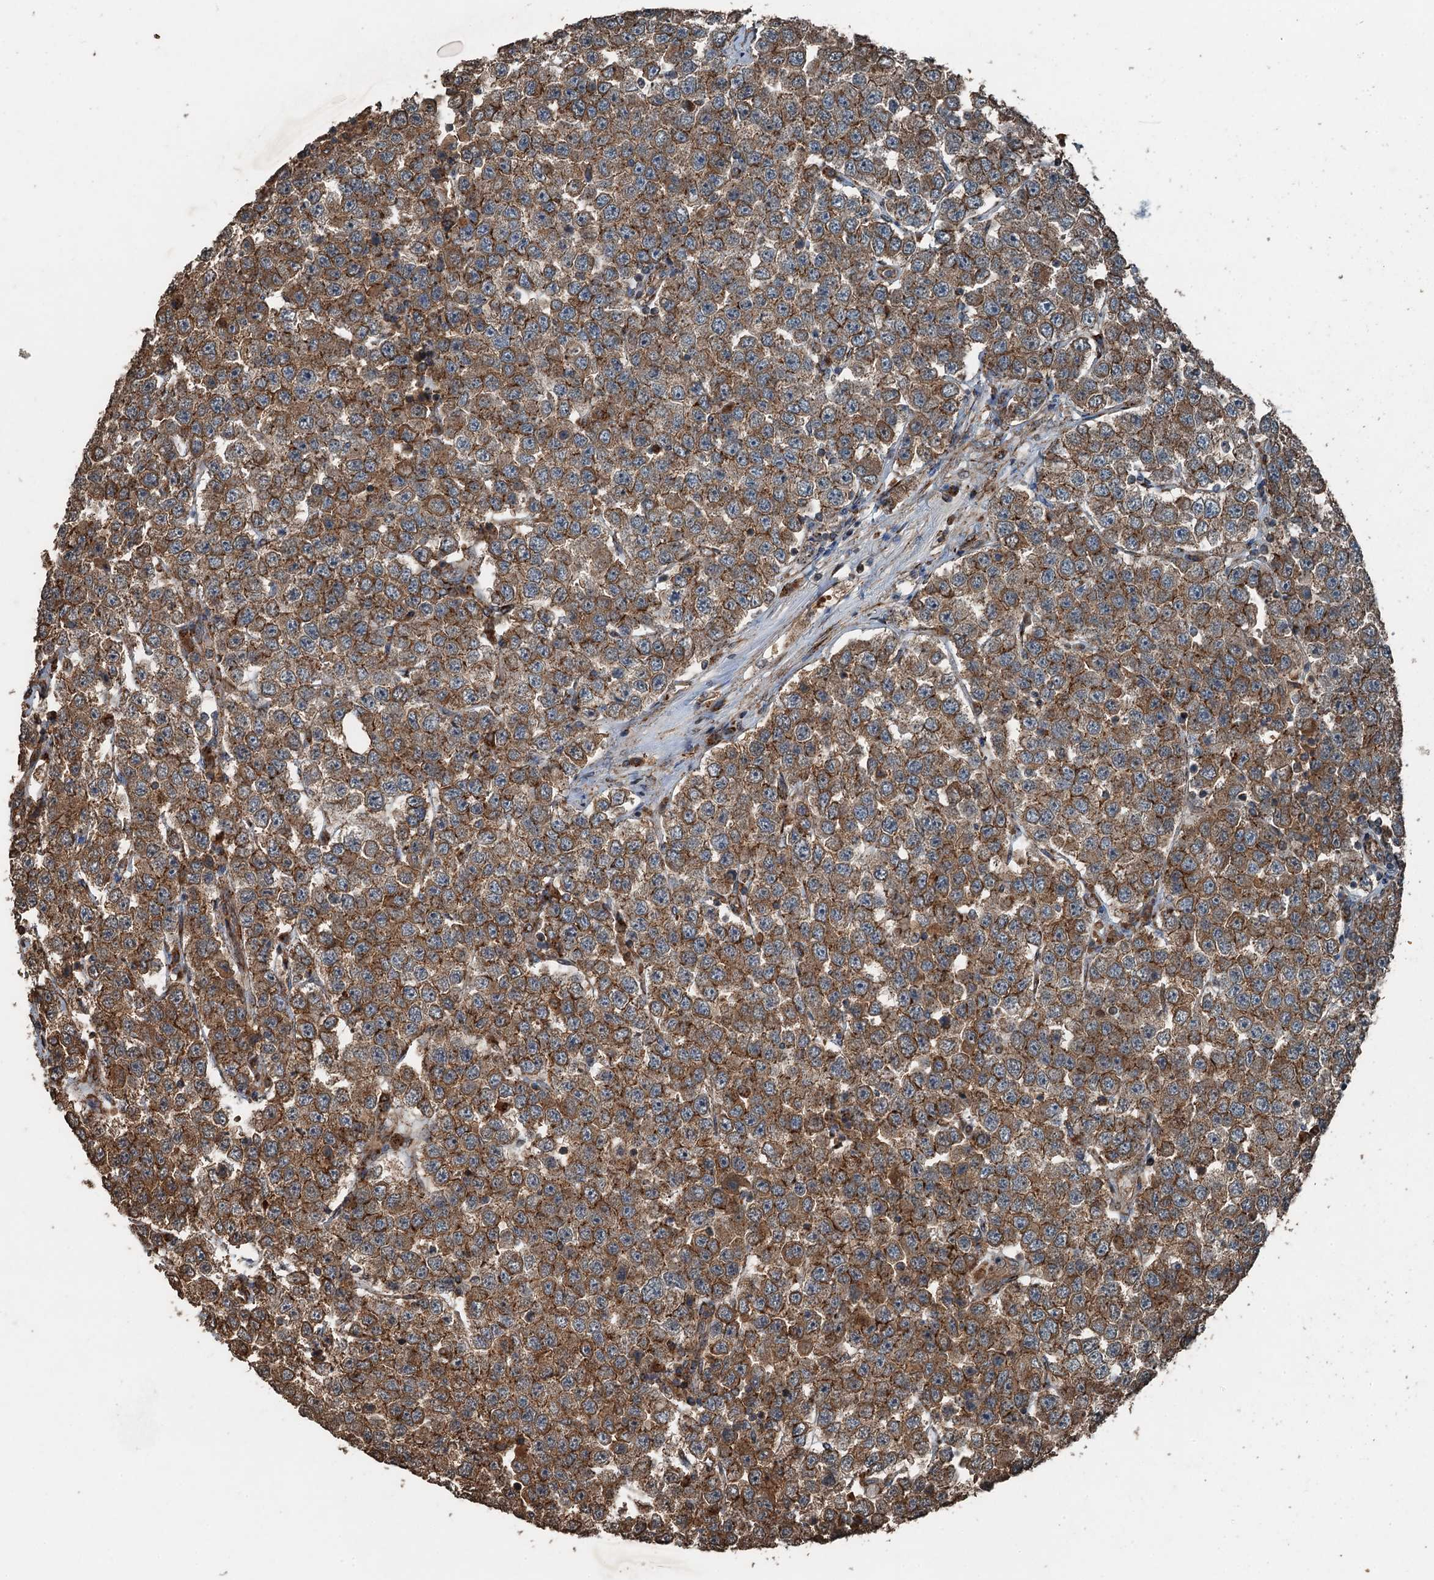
{"staining": {"intensity": "moderate", "quantity": ">75%", "location": "cytoplasmic/membranous"}, "tissue": "testis cancer", "cell_type": "Tumor cells", "image_type": "cancer", "snomed": [{"axis": "morphology", "description": "Seminoma, NOS"}, {"axis": "topography", "description": "Testis"}], "caption": "A medium amount of moderate cytoplasmic/membranous staining is appreciated in about >75% of tumor cells in seminoma (testis) tissue.", "gene": "TCTN1", "patient": {"sex": "male", "age": 28}}